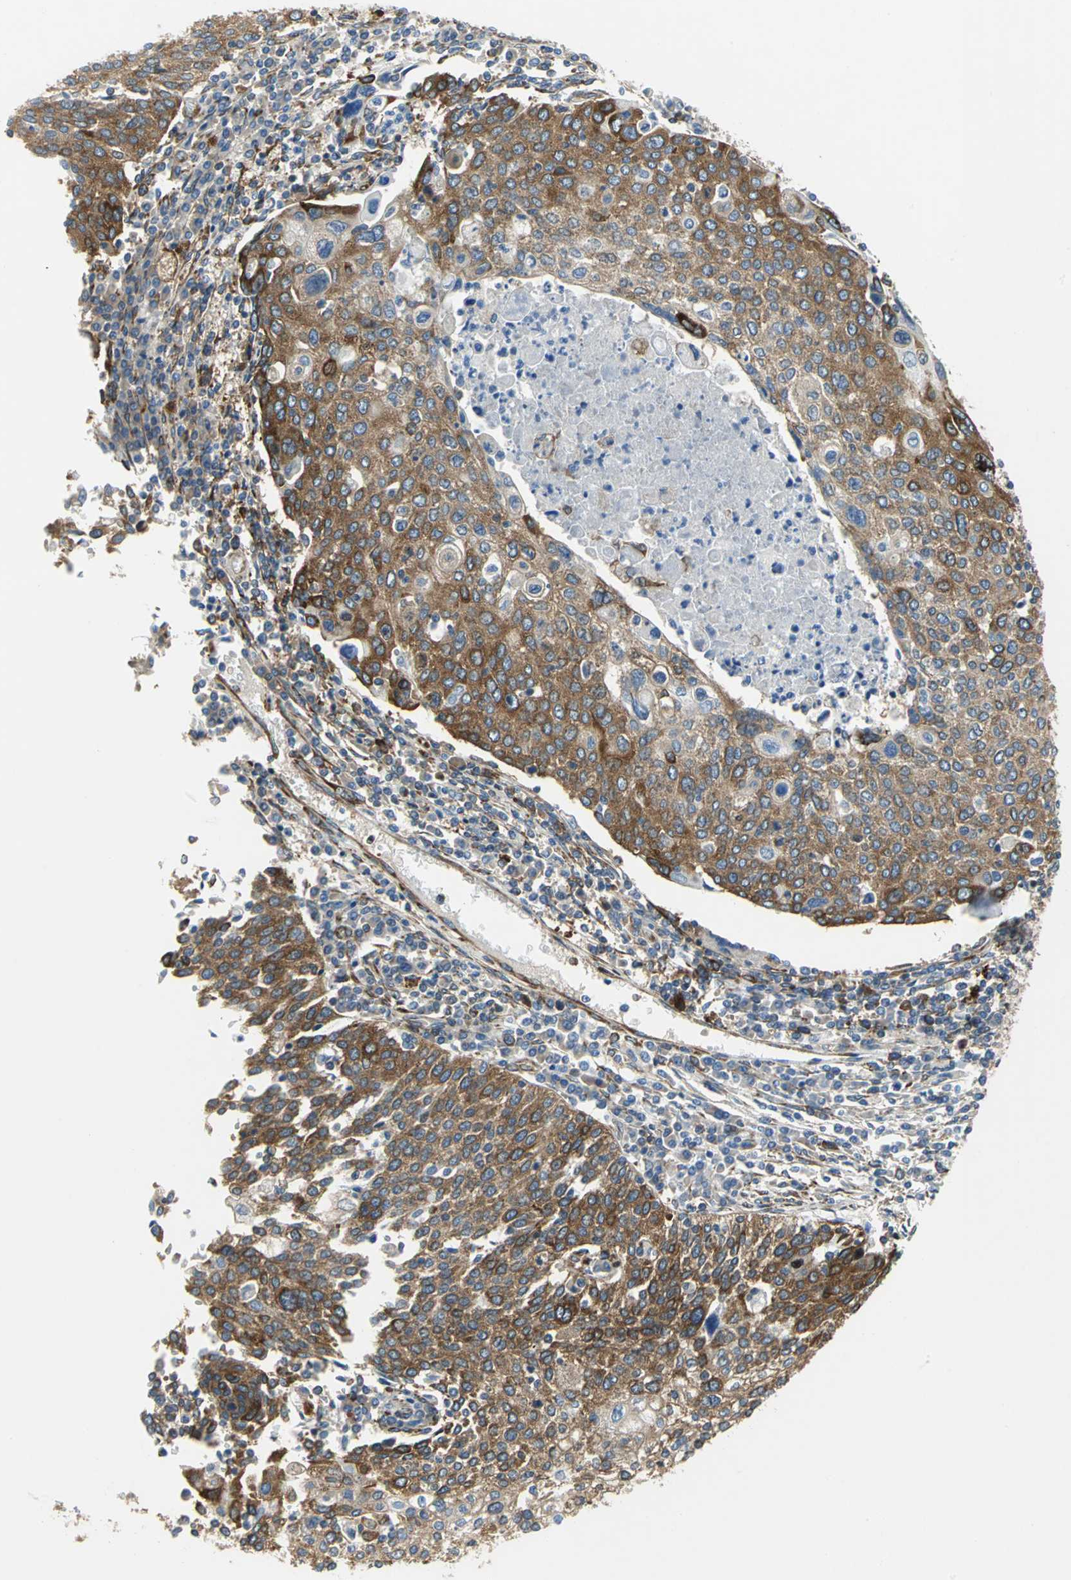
{"staining": {"intensity": "moderate", "quantity": ">75%", "location": "cytoplasmic/membranous"}, "tissue": "cervical cancer", "cell_type": "Tumor cells", "image_type": "cancer", "snomed": [{"axis": "morphology", "description": "Squamous cell carcinoma, NOS"}, {"axis": "topography", "description": "Cervix"}], "caption": "The micrograph shows a brown stain indicating the presence of a protein in the cytoplasmic/membranous of tumor cells in cervical squamous cell carcinoma. (IHC, brightfield microscopy, high magnification).", "gene": "YBX1", "patient": {"sex": "female", "age": 40}}